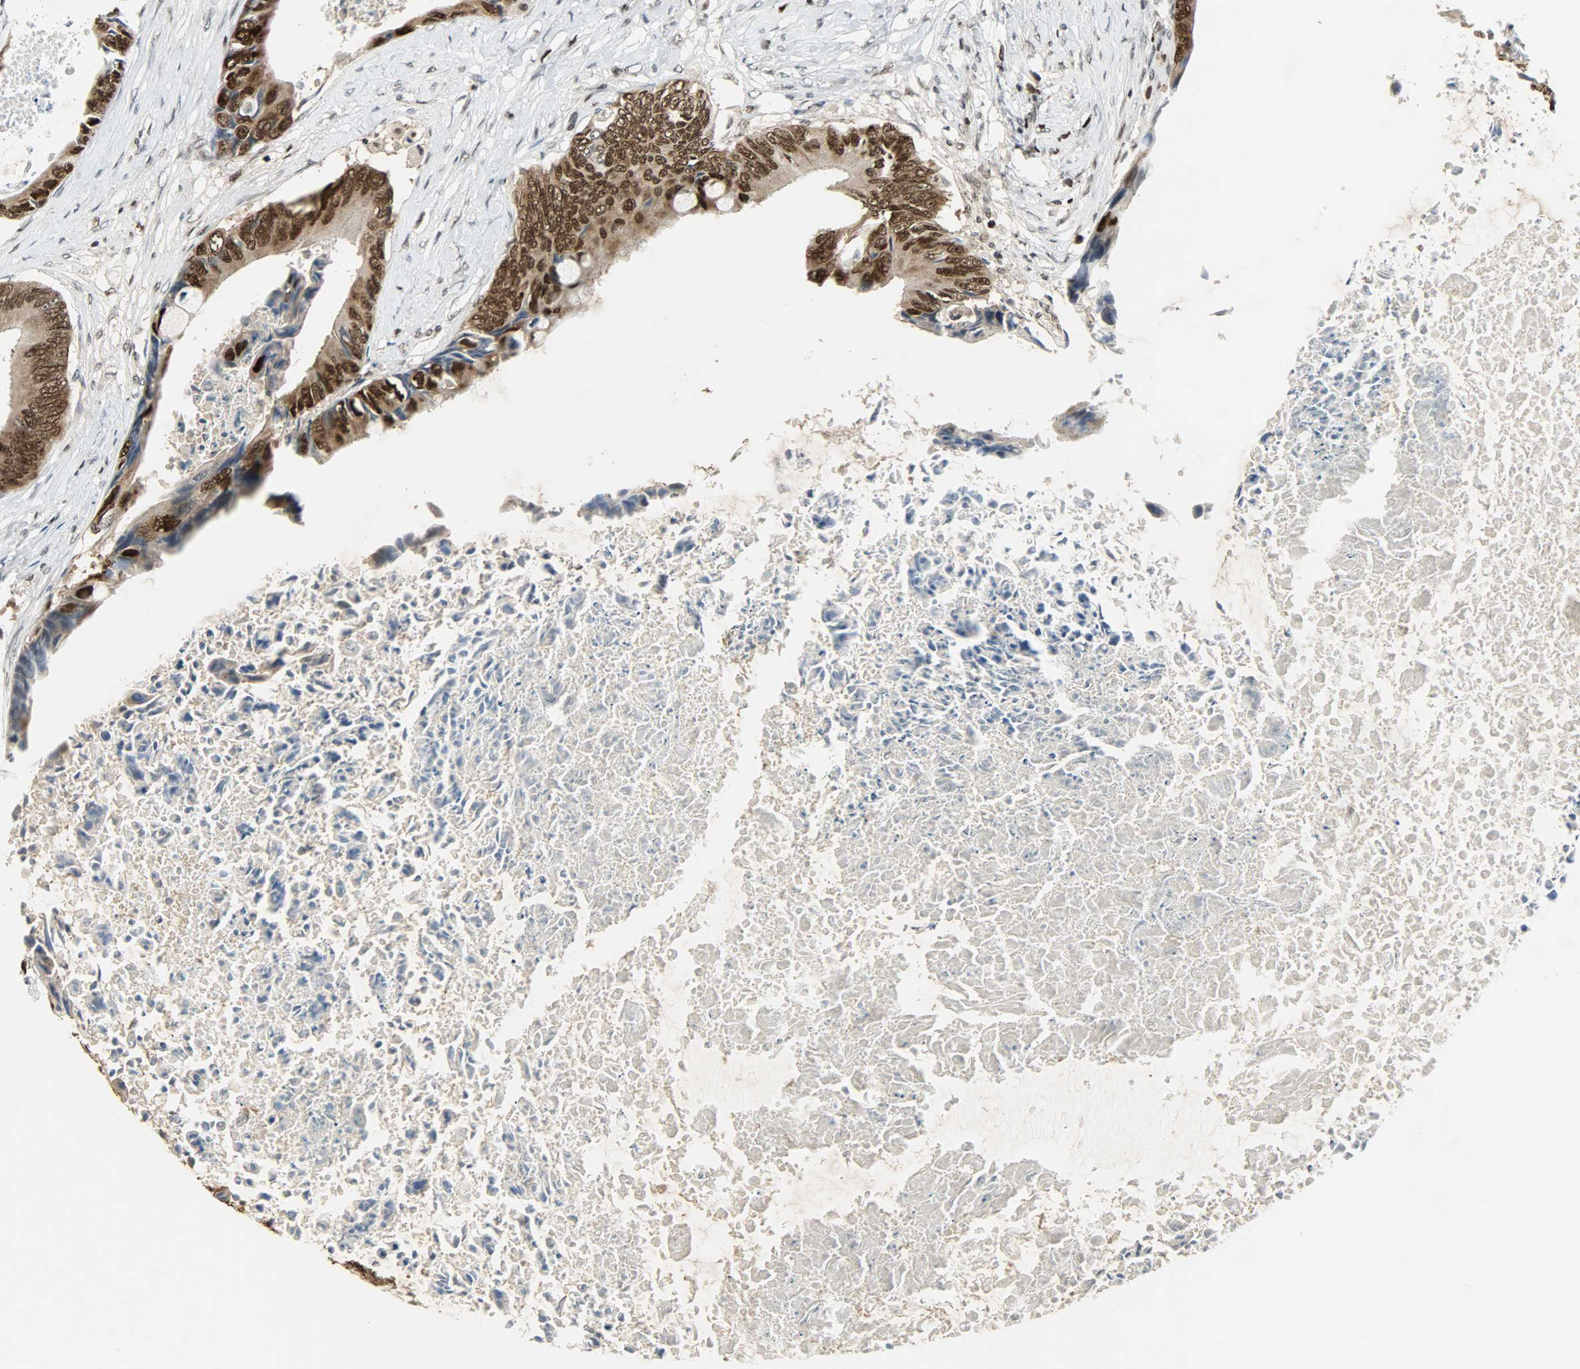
{"staining": {"intensity": "strong", "quantity": ">75%", "location": "cytoplasmic/membranous,nuclear"}, "tissue": "colorectal cancer", "cell_type": "Tumor cells", "image_type": "cancer", "snomed": [{"axis": "morphology", "description": "Normal tissue, NOS"}, {"axis": "morphology", "description": "Adenocarcinoma, NOS"}, {"axis": "topography", "description": "Rectum"}, {"axis": "topography", "description": "Peripheral nerve tissue"}], "caption": "Tumor cells demonstrate high levels of strong cytoplasmic/membranous and nuclear positivity in approximately >75% of cells in human colorectal cancer (adenocarcinoma). (DAB (3,3'-diaminobenzidine) = brown stain, brightfield microscopy at high magnification).", "gene": "SNAI1", "patient": {"sex": "female", "age": 77}}